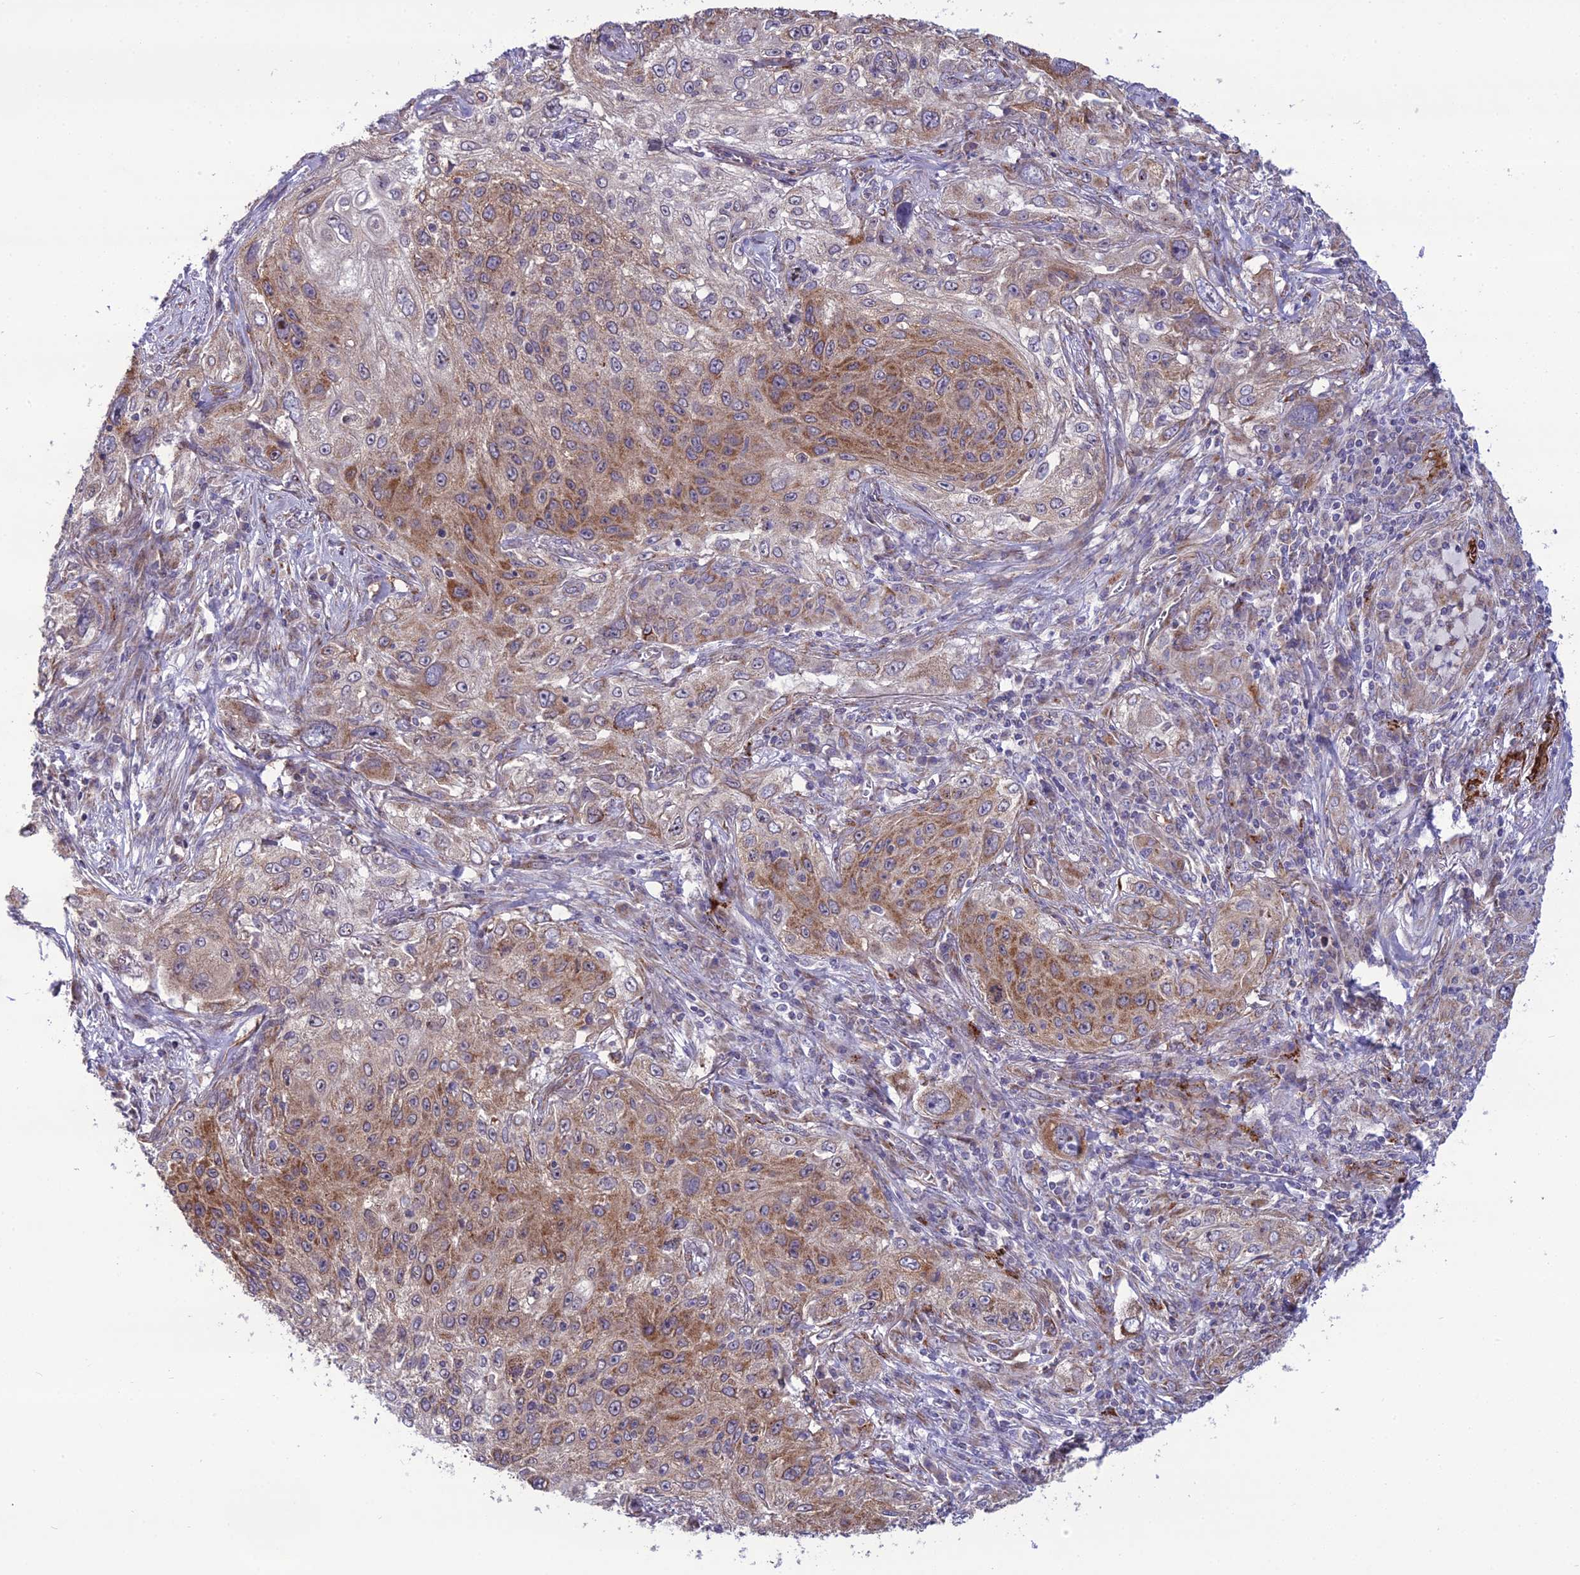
{"staining": {"intensity": "moderate", "quantity": "25%-75%", "location": "cytoplasmic/membranous"}, "tissue": "lung cancer", "cell_type": "Tumor cells", "image_type": "cancer", "snomed": [{"axis": "morphology", "description": "Squamous cell carcinoma, NOS"}, {"axis": "topography", "description": "Lung"}], "caption": "A high-resolution histopathology image shows immunohistochemistry staining of squamous cell carcinoma (lung), which demonstrates moderate cytoplasmic/membranous positivity in approximately 25%-75% of tumor cells. The staining was performed using DAB (3,3'-diaminobenzidine), with brown indicating positive protein expression. Nuclei are stained blue with hematoxylin.", "gene": "NODAL", "patient": {"sex": "female", "age": 69}}